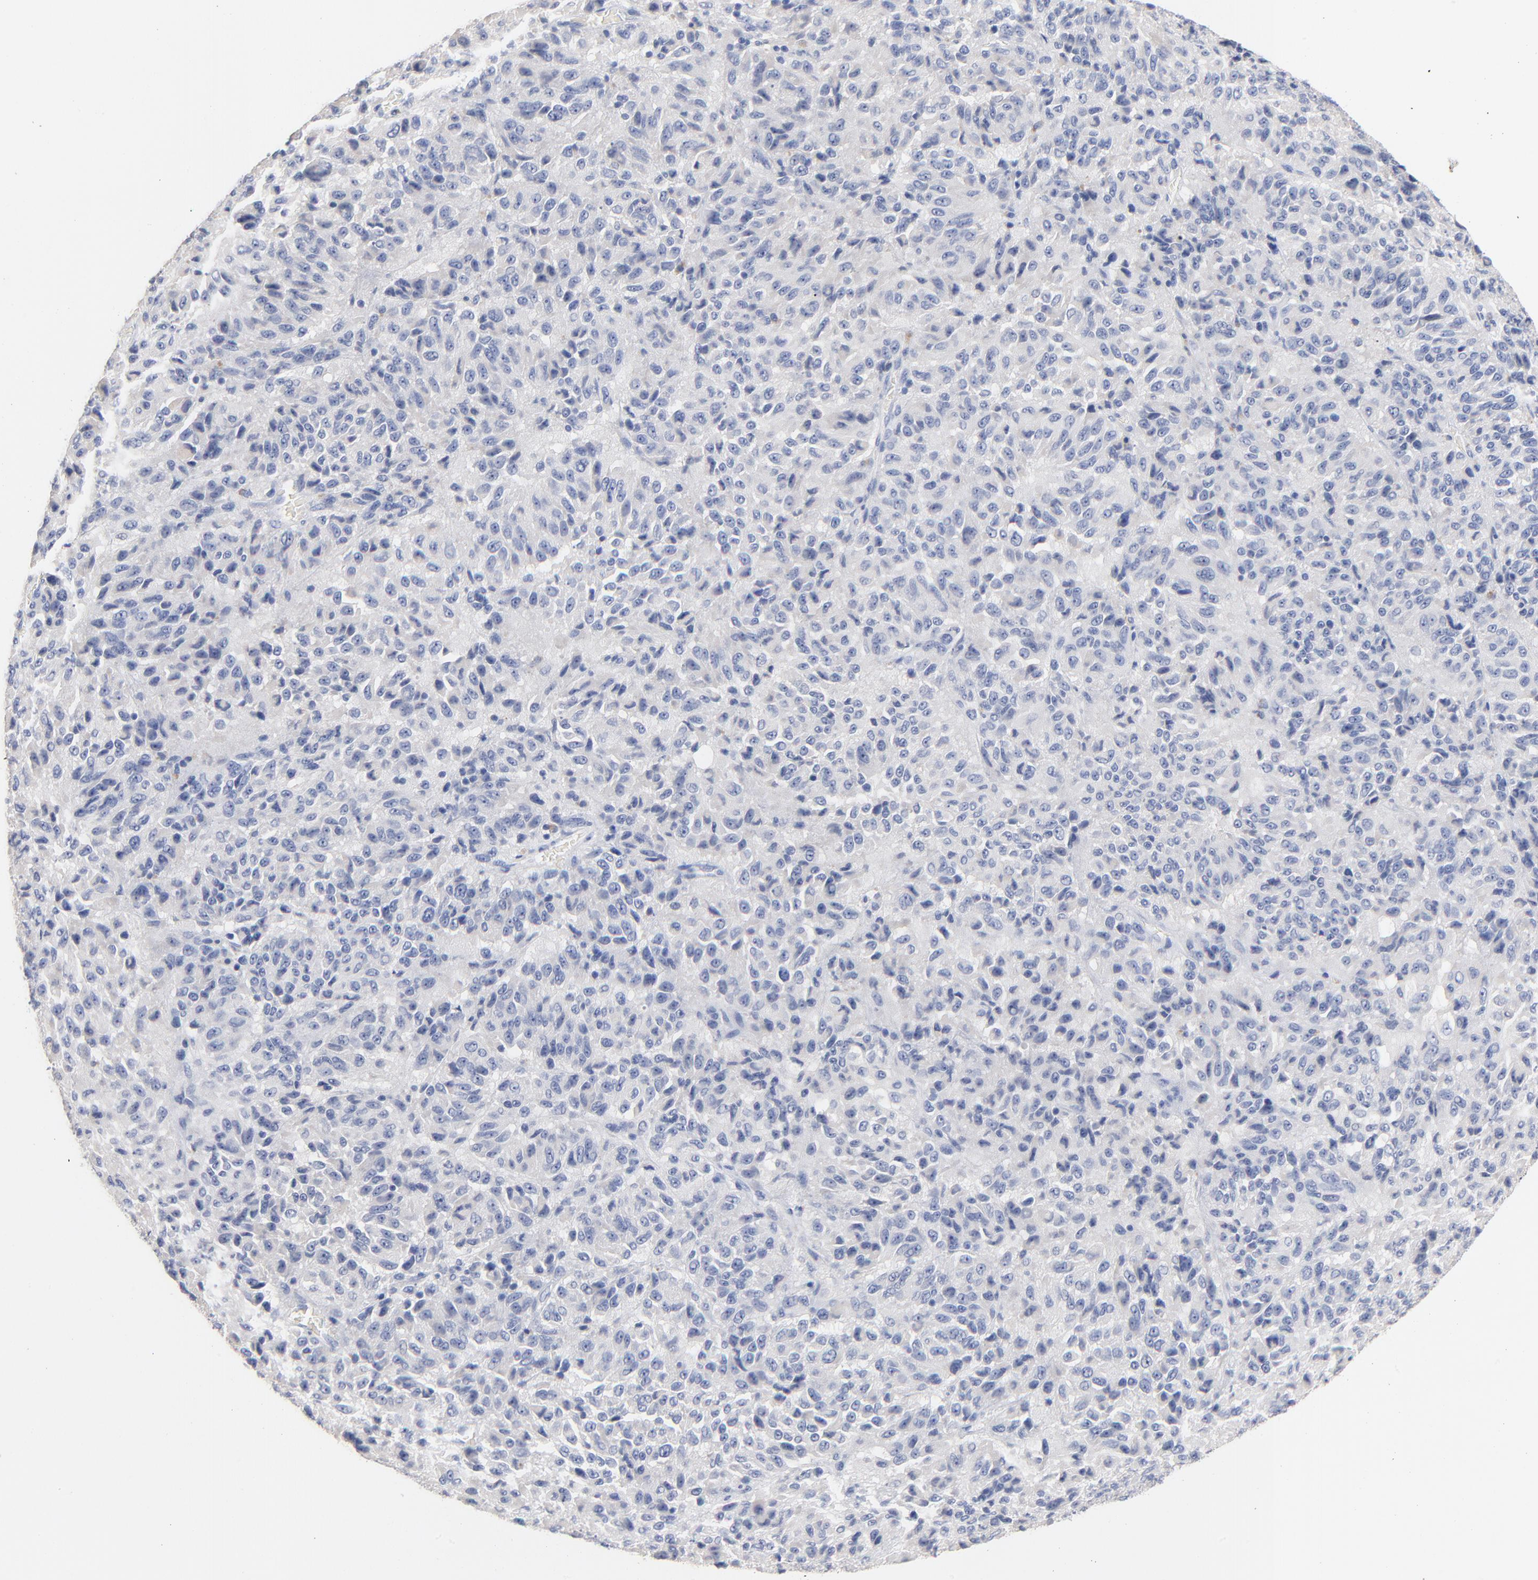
{"staining": {"intensity": "negative", "quantity": "none", "location": "none"}, "tissue": "melanoma", "cell_type": "Tumor cells", "image_type": "cancer", "snomed": [{"axis": "morphology", "description": "Malignant melanoma, Metastatic site"}, {"axis": "topography", "description": "Lung"}], "caption": "Immunohistochemistry (IHC) micrograph of neoplastic tissue: human malignant melanoma (metastatic site) stained with DAB (3,3'-diaminobenzidine) demonstrates no significant protein staining in tumor cells.", "gene": "CPS1", "patient": {"sex": "male", "age": 64}}